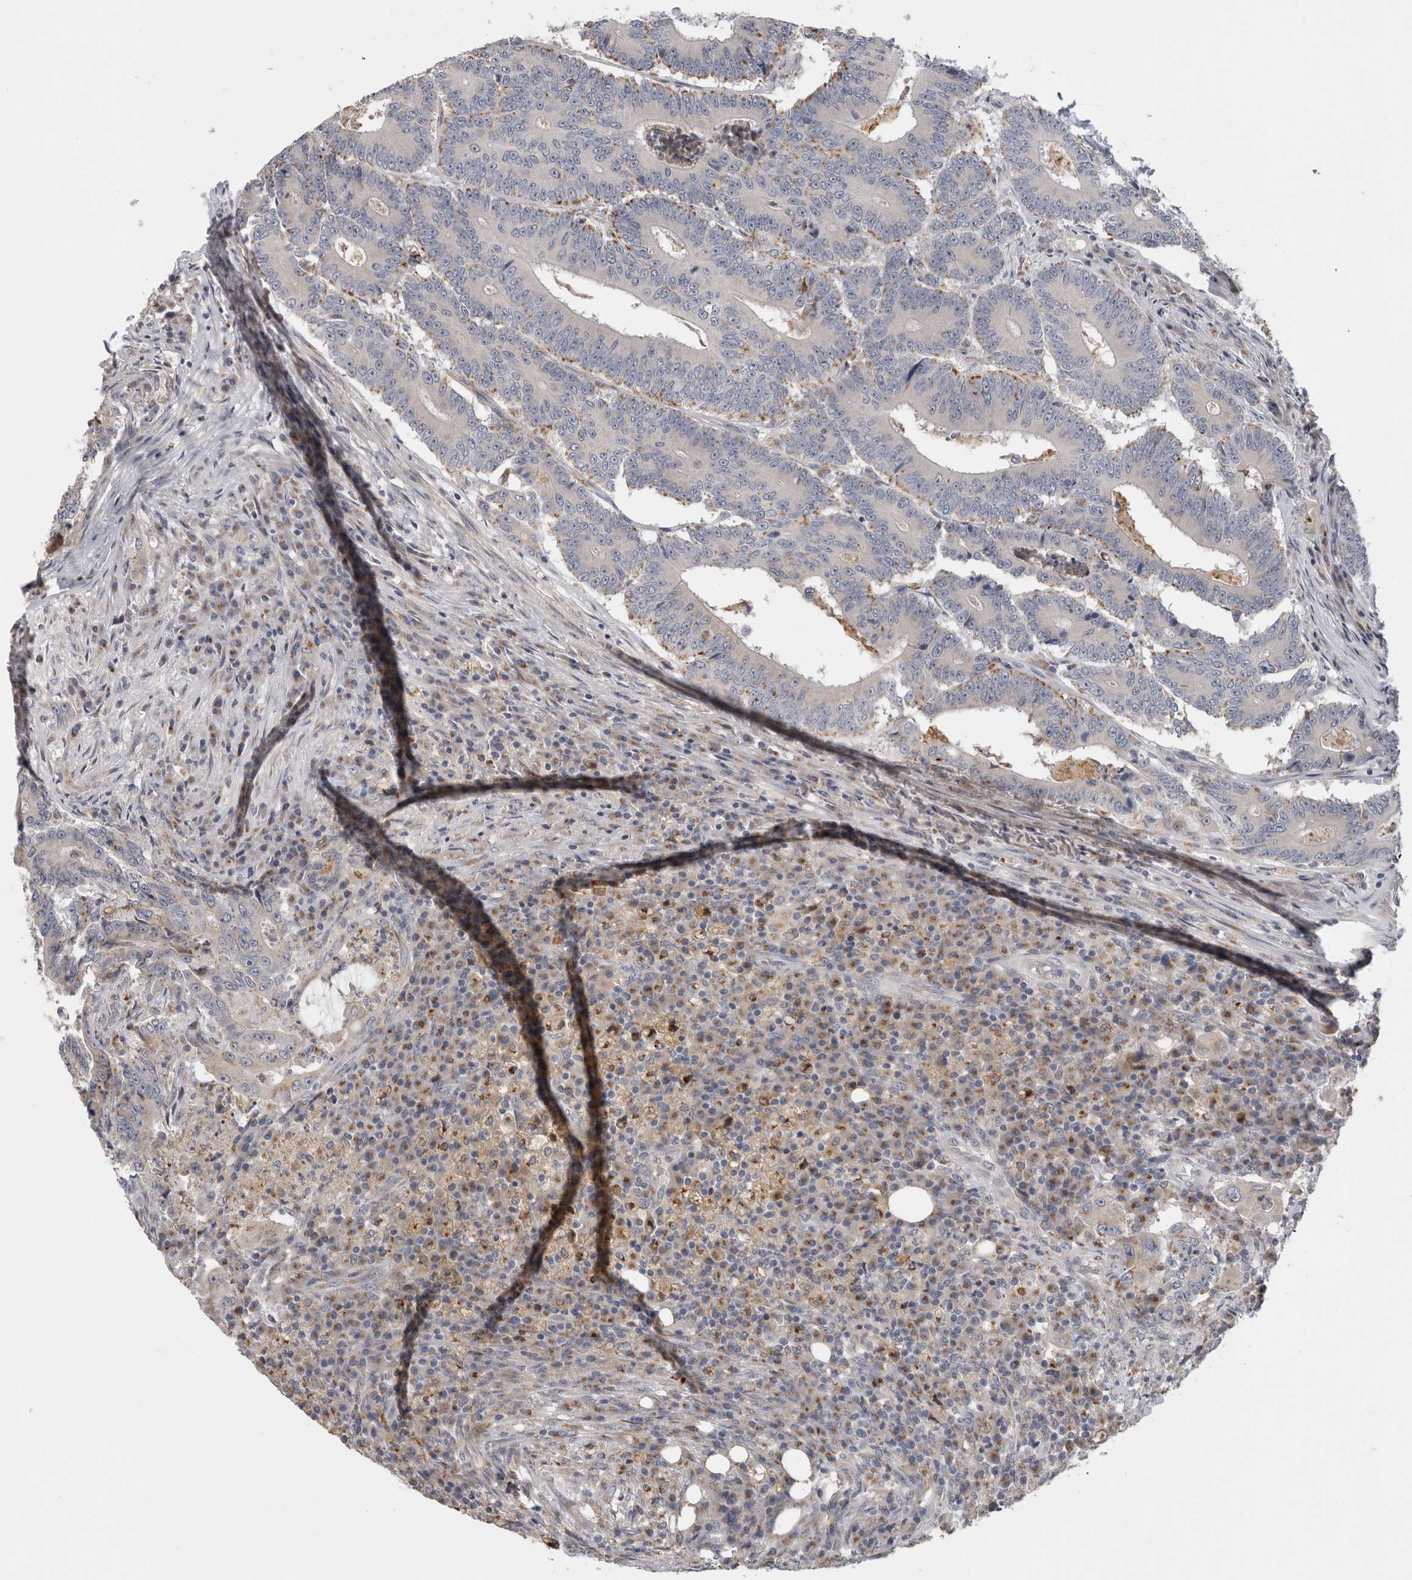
{"staining": {"intensity": "strong", "quantity": "<25%", "location": "cytoplasmic/membranous"}, "tissue": "colorectal cancer", "cell_type": "Tumor cells", "image_type": "cancer", "snomed": [{"axis": "morphology", "description": "Adenocarcinoma, NOS"}, {"axis": "topography", "description": "Colon"}], "caption": "This micrograph shows IHC staining of adenocarcinoma (colorectal), with medium strong cytoplasmic/membranous expression in about <25% of tumor cells.", "gene": "MGAT1", "patient": {"sex": "male", "age": 83}}